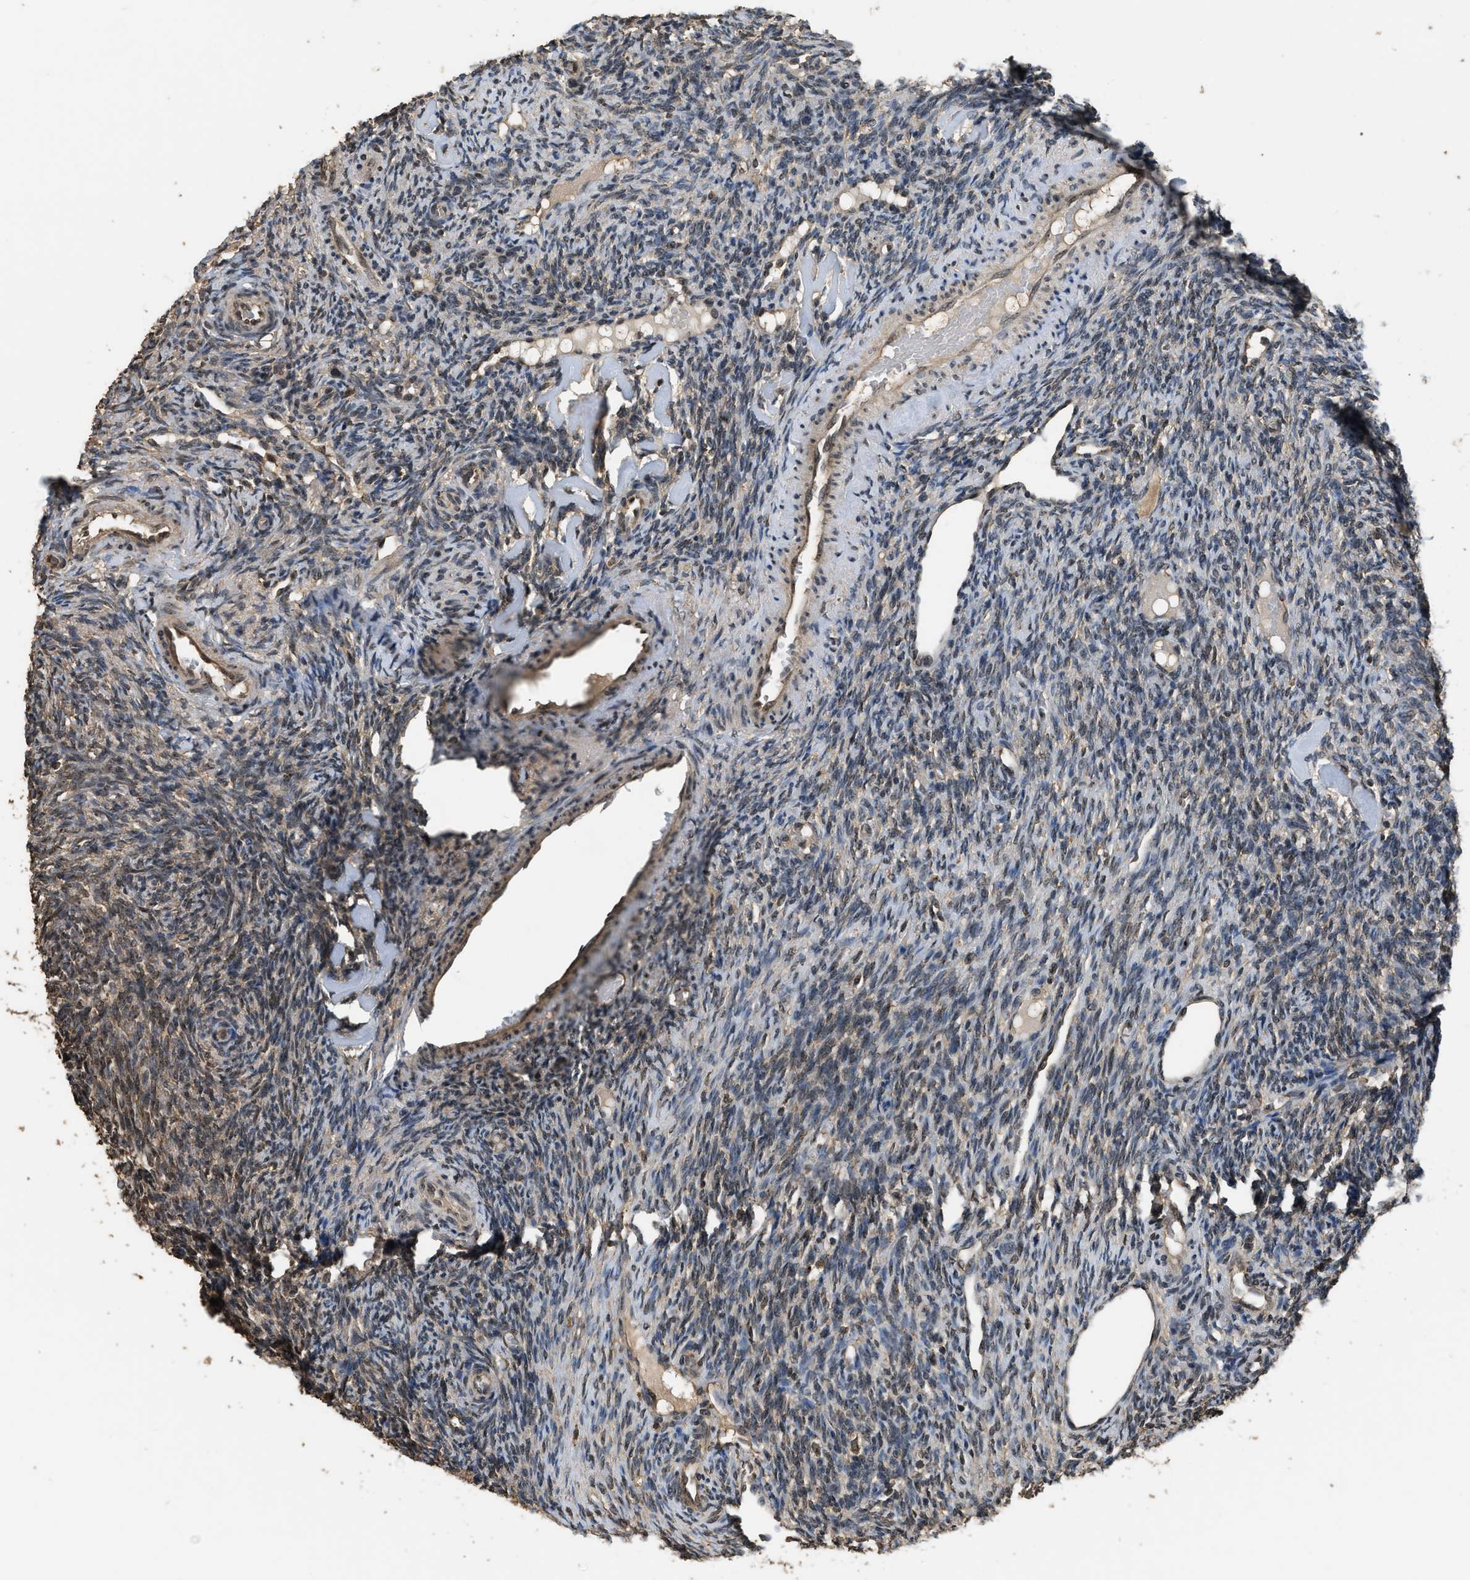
{"staining": {"intensity": "moderate", "quantity": ">75%", "location": "cytoplasmic/membranous"}, "tissue": "ovary", "cell_type": "Follicle cells", "image_type": "normal", "snomed": [{"axis": "morphology", "description": "Normal tissue, NOS"}, {"axis": "topography", "description": "Ovary"}], "caption": "Immunohistochemistry (IHC) micrograph of unremarkable human ovary stained for a protein (brown), which shows medium levels of moderate cytoplasmic/membranous expression in approximately >75% of follicle cells.", "gene": "DENND6B", "patient": {"sex": "female", "age": 41}}